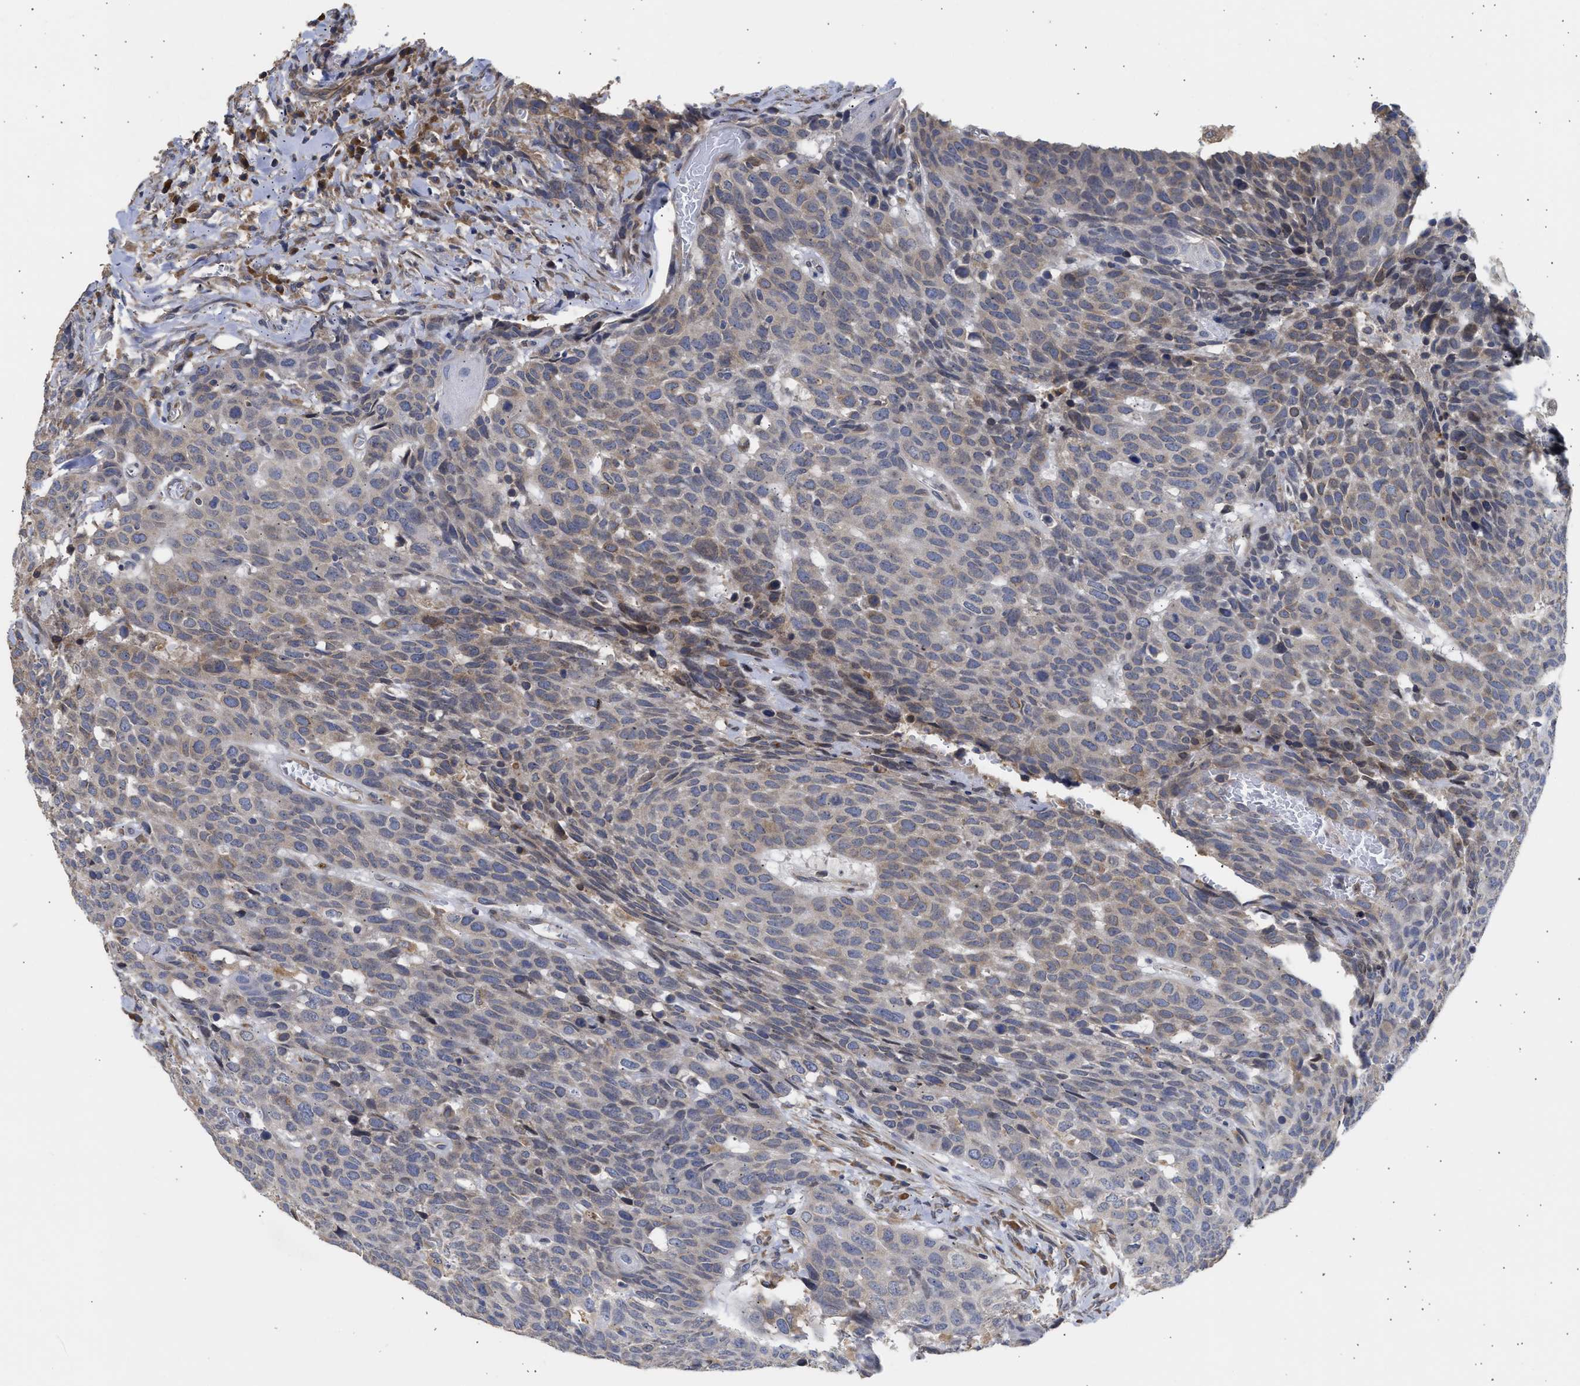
{"staining": {"intensity": "weak", "quantity": "<25%", "location": "cytoplasmic/membranous"}, "tissue": "head and neck cancer", "cell_type": "Tumor cells", "image_type": "cancer", "snomed": [{"axis": "morphology", "description": "Squamous cell carcinoma, NOS"}, {"axis": "topography", "description": "Head-Neck"}], "caption": "The photomicrograph shows no significant expression in tumor cells of head and neck cancer.", "gene": "TMED1", "patient": {"sex": "male", "age": 66}}